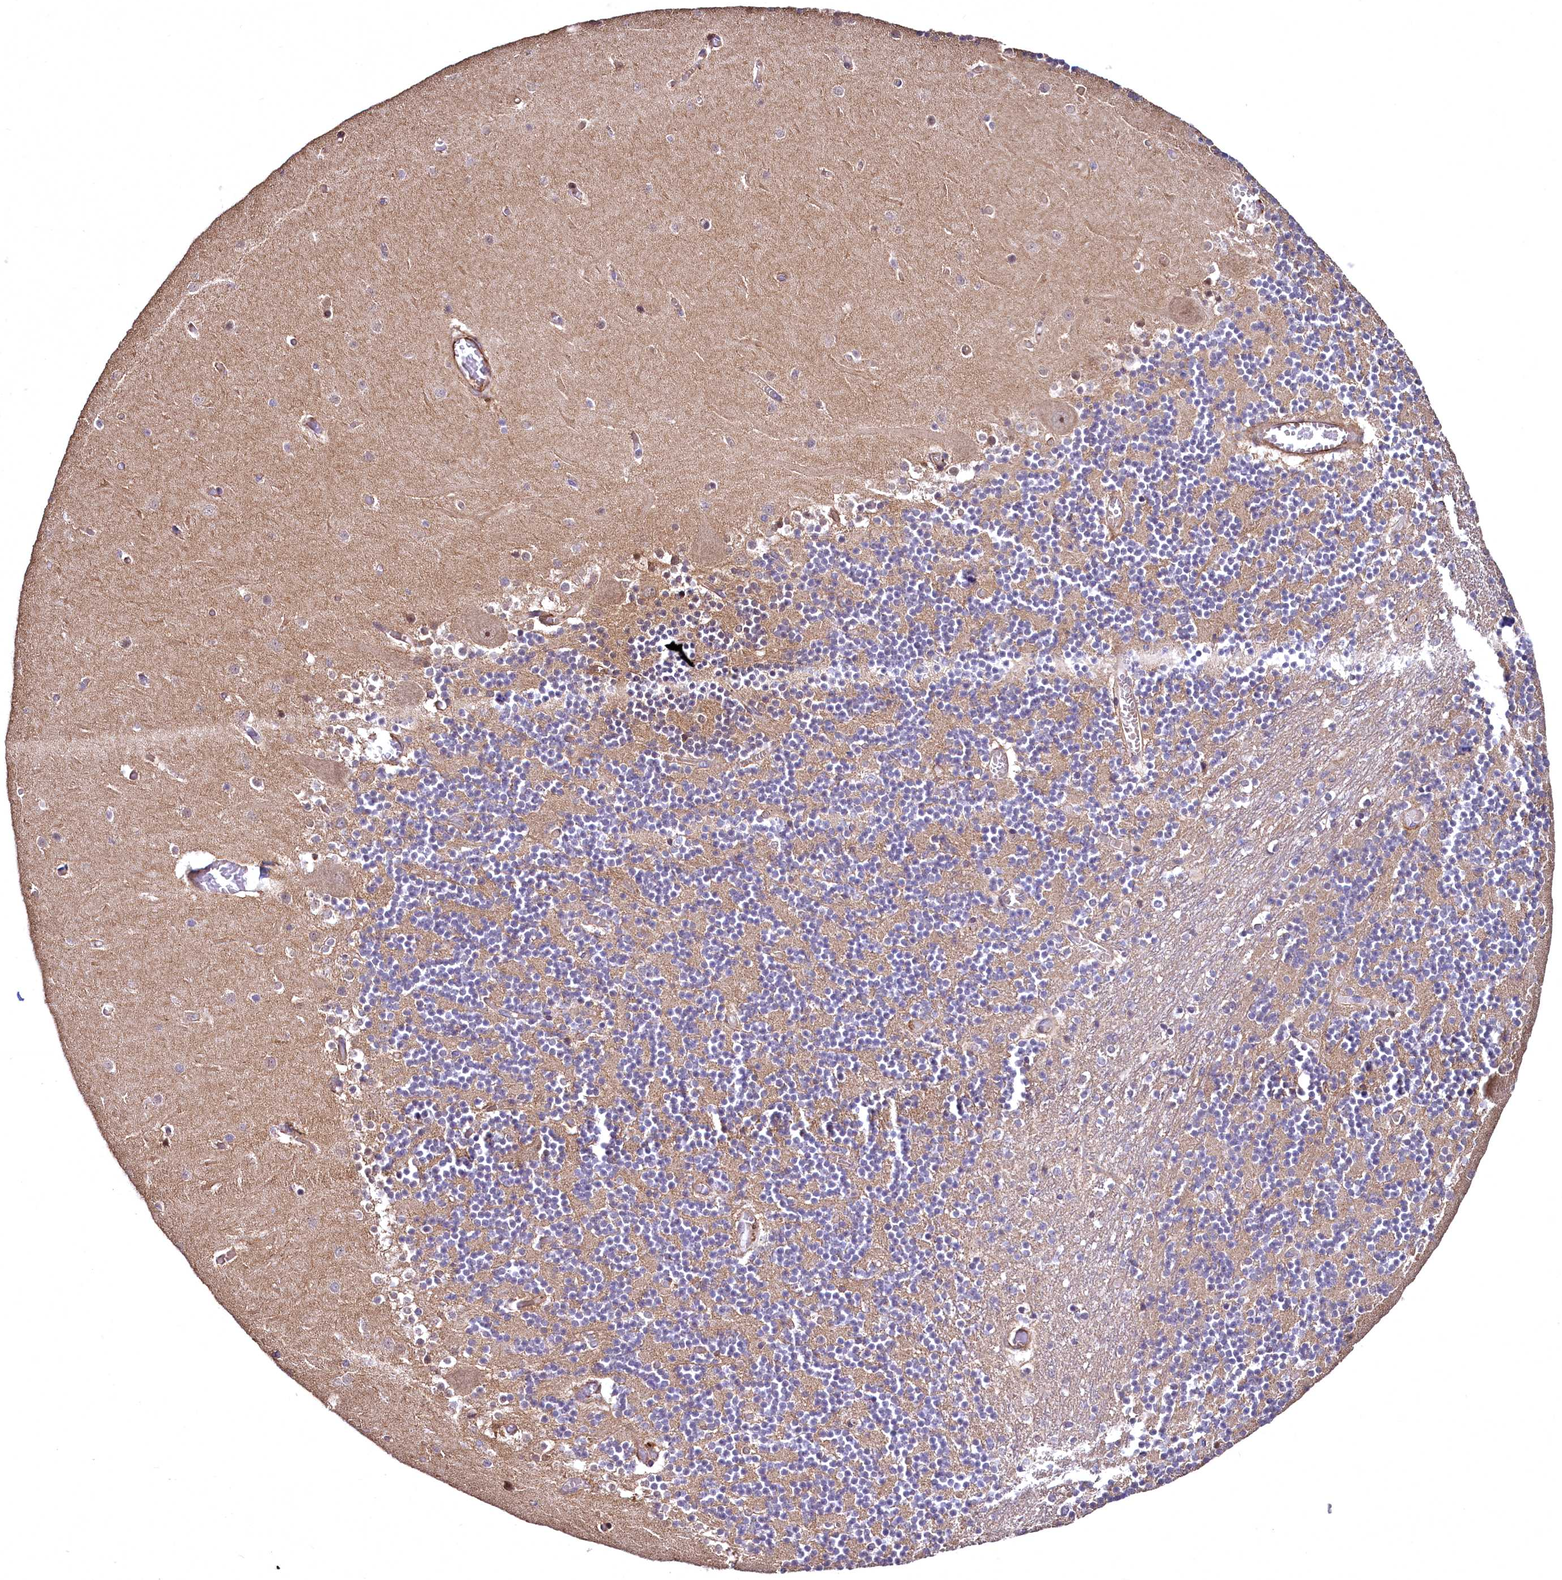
{"staining": {"intensity": "weak", "quantity": "25%-75%", "location": "cytoplasmic/membranous"}, "tissue": "cerebellum", "cell_type": "Cells in granular layer", "image_type": "normal", "snomed": [{"axis": "morphology", "description": "Normal tissue, NOS"}, {"axis": "topography", "description": "Cerebellum"}], "caption": "This histopathology image reveals benign cerebellum stained with IHC to label a protein in brown. The cytoplasmic/membranous of cells in granular layer show weak positivity for the protein. Nuclei are counter-stained blue.", "gene": "TBCEL", "patient": {"sex": "female", "age": 28}}